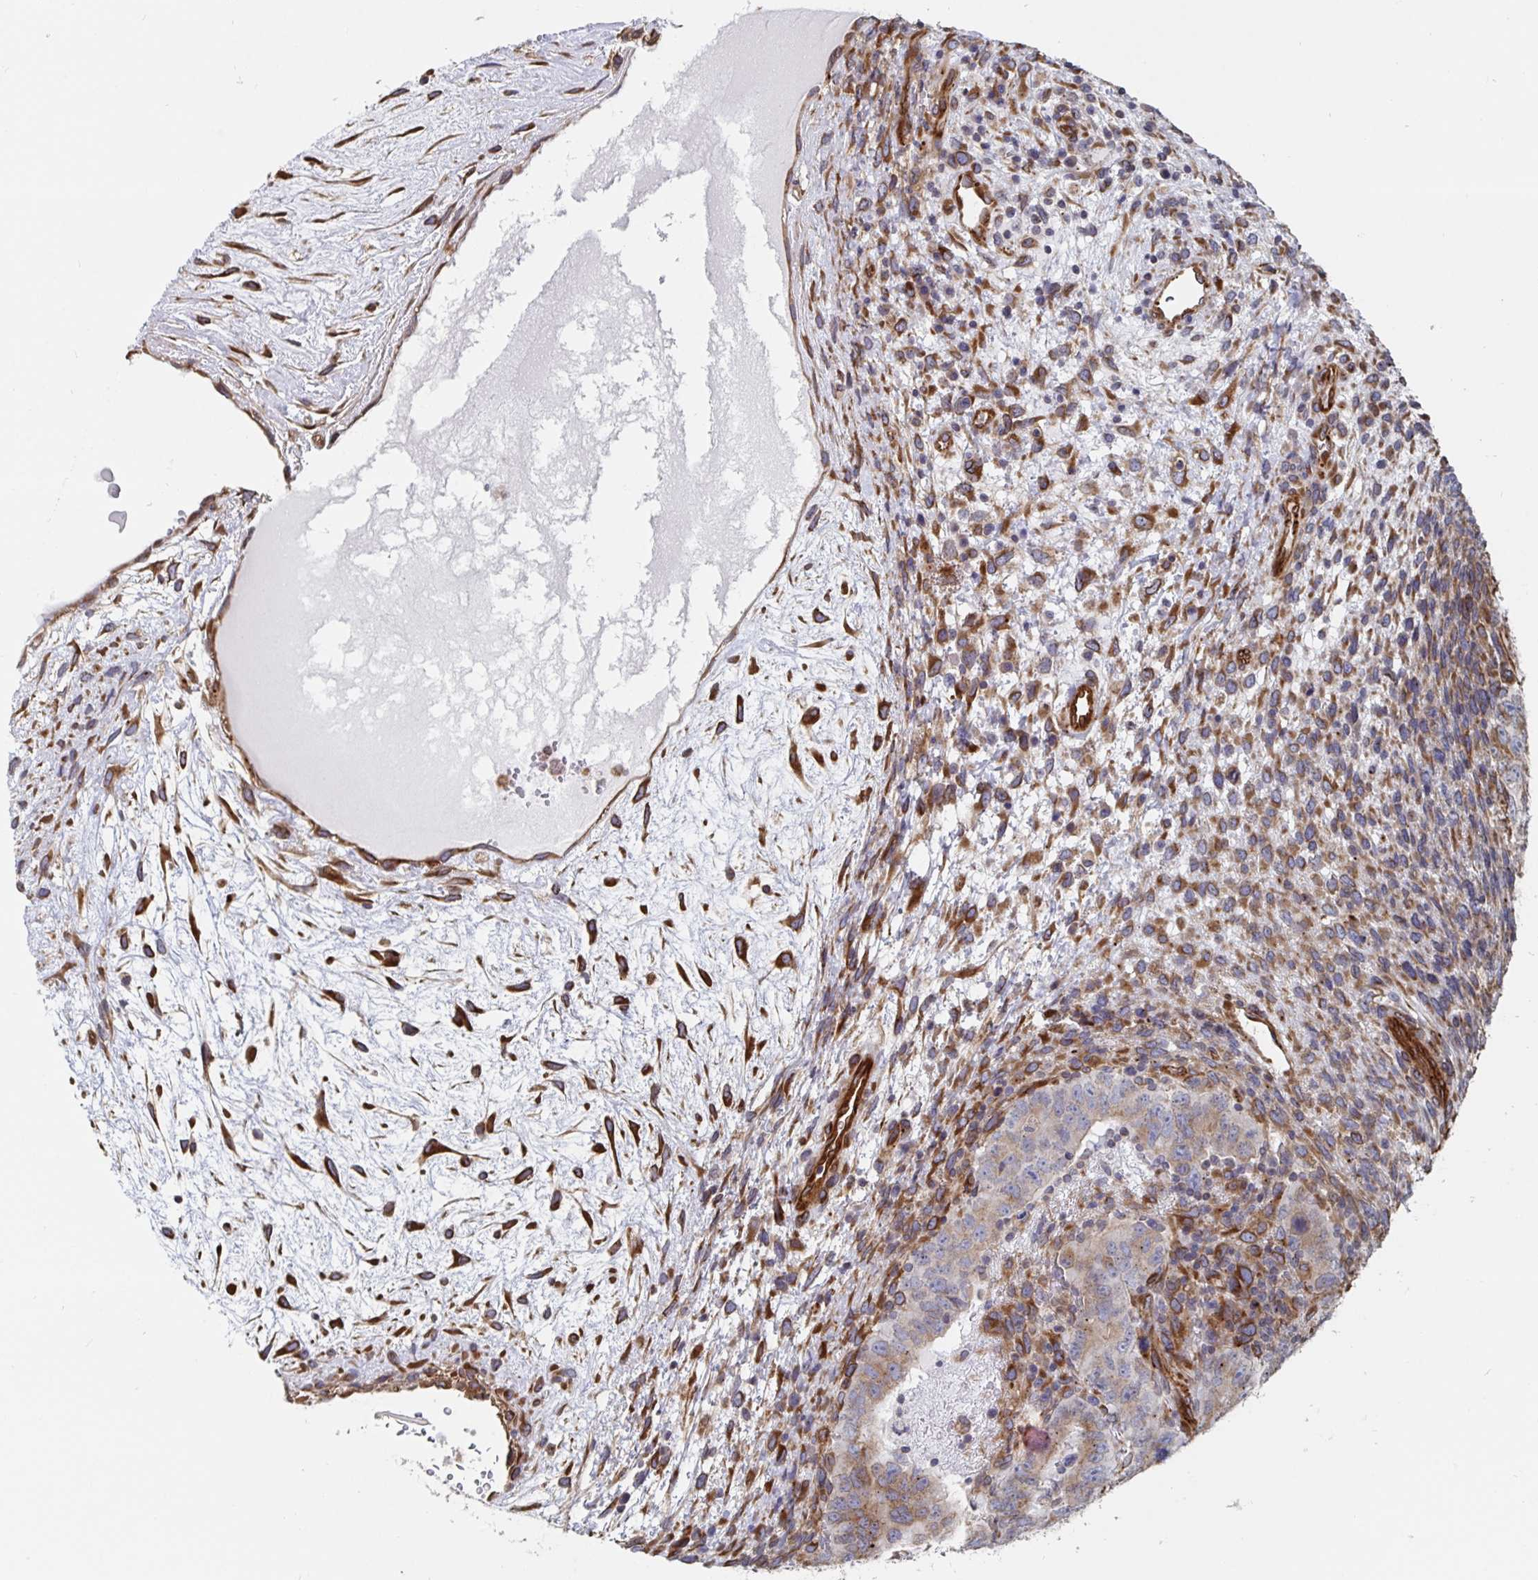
{"staining": {"intensity": "weak", "quantity": "25%-75%", "location": "cytoplasmic/membranous"}, "tissue": "testis cancer", "cell_type": "Tumor cells", "image_type": "cancer", "snomed": [{"axis": "morphology", "description": "Carcinoma, Embryonal, NOS"}, {"axis": "topography", "description": "Testis"}], "caption": "A brown stain labels weak cytoplasmic/membranous expression of a protein in human testis cancer (embryonal carcinoma) tumor cells. (brown staining indicates protein expression, while blue staining denotes nuclei).", "gene": "BCAP29", "patient": {"sex": "male", "age": 24}}